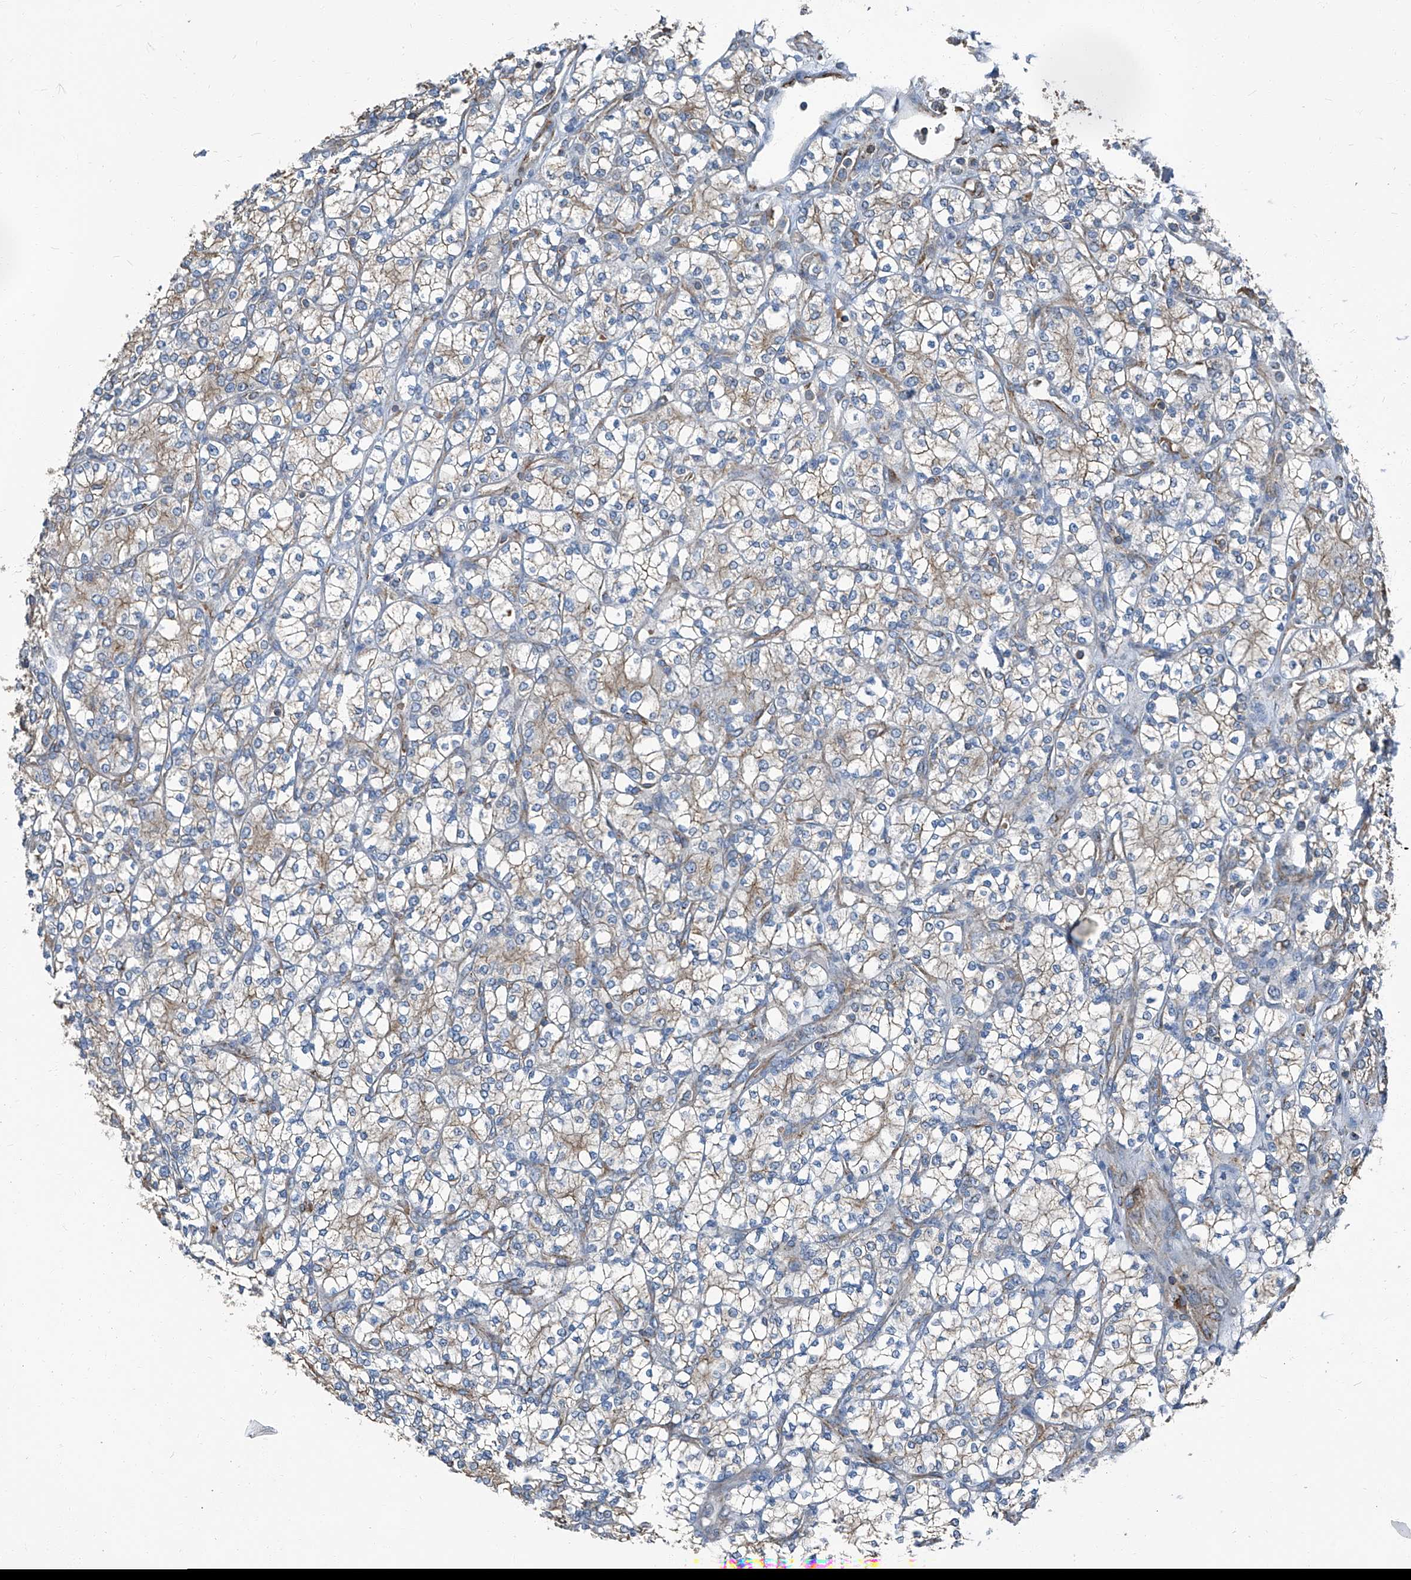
{"staining": {"intensity": "weak", "quantity": ">75%", "location": "cytoplasmic/membranous"}, "tissue": "renal cancer", "cell_type": "Tumor cells", "image_type": "cancer", "snomed": [{"axis": "morphology", "description": "Adenocarcinoma, NOS"}, {"axis": "topography", "description": "Kidney"}], "caption": "Approximately >75% of tumor cells in human renal adenocarcinoma reveal weak cytoplasmic/membranous protein staining as visualized by brown immunohistochemical staining.", "gene": "SEPTIN7", "patient": {"sex": "male", "age": 77}}